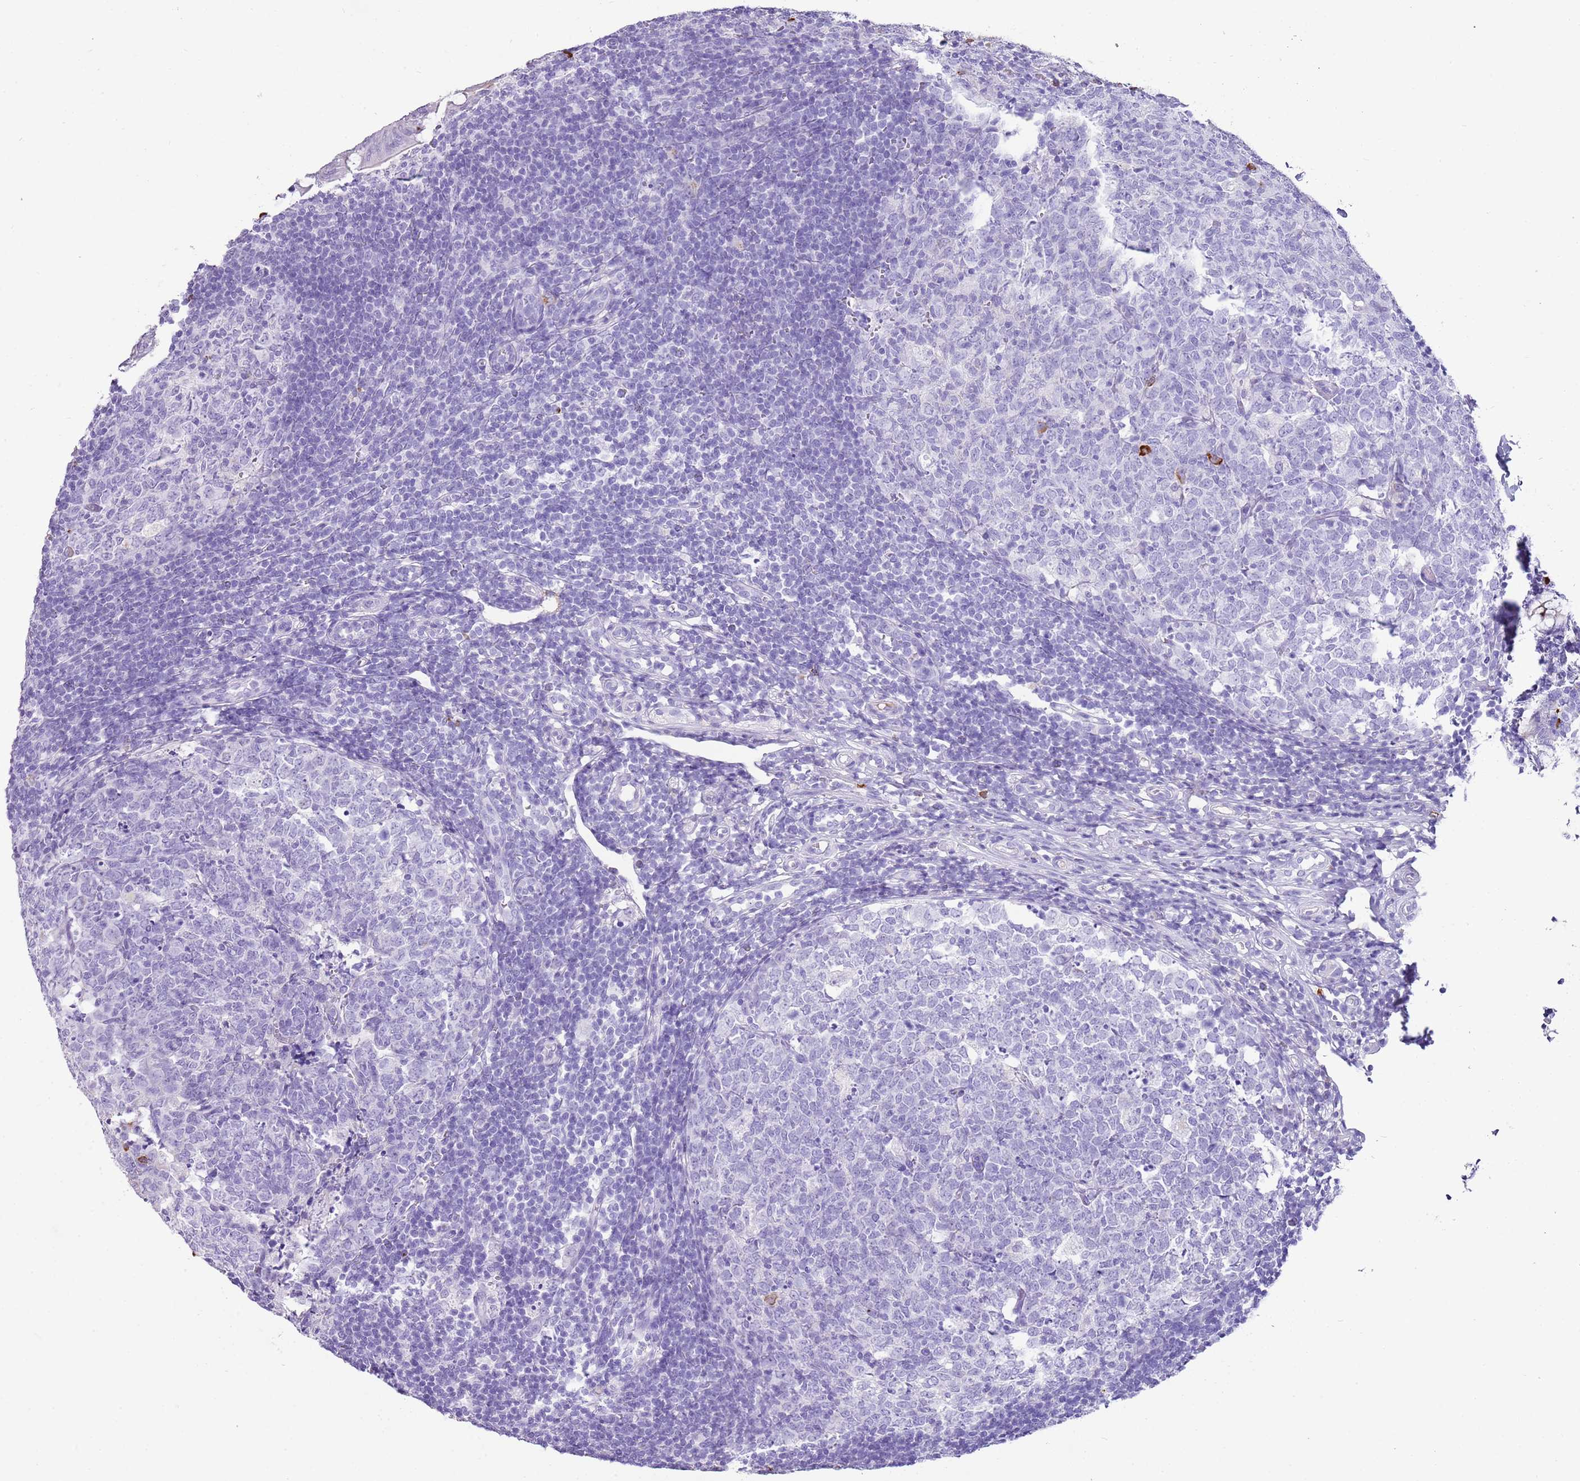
{"staining": {"intensity": "moderate", "quantity": "<25%", "location": "cytoplasmic/membranous"}, "tissue": "appendix", "cell_type": "Glandular cells", "image_type": "normal", "snomed": [{"axis": "morphology", "description": "Normal tissue, NOS"}, {"axis": "topography", "description": "Appendix"}], "caption": "Immunohistochemistry (IHC) image of unremarkable appendix: human appendix stained using immunohistochemistry displays low levels of moderate protein expression localized specifically in the cytoplasmic/membranous of glandular cells, appearing as a cytoplasmic/membranous brown color.", "gene": "IGKV3", "patient": {"sex": "male", "age": 14}}